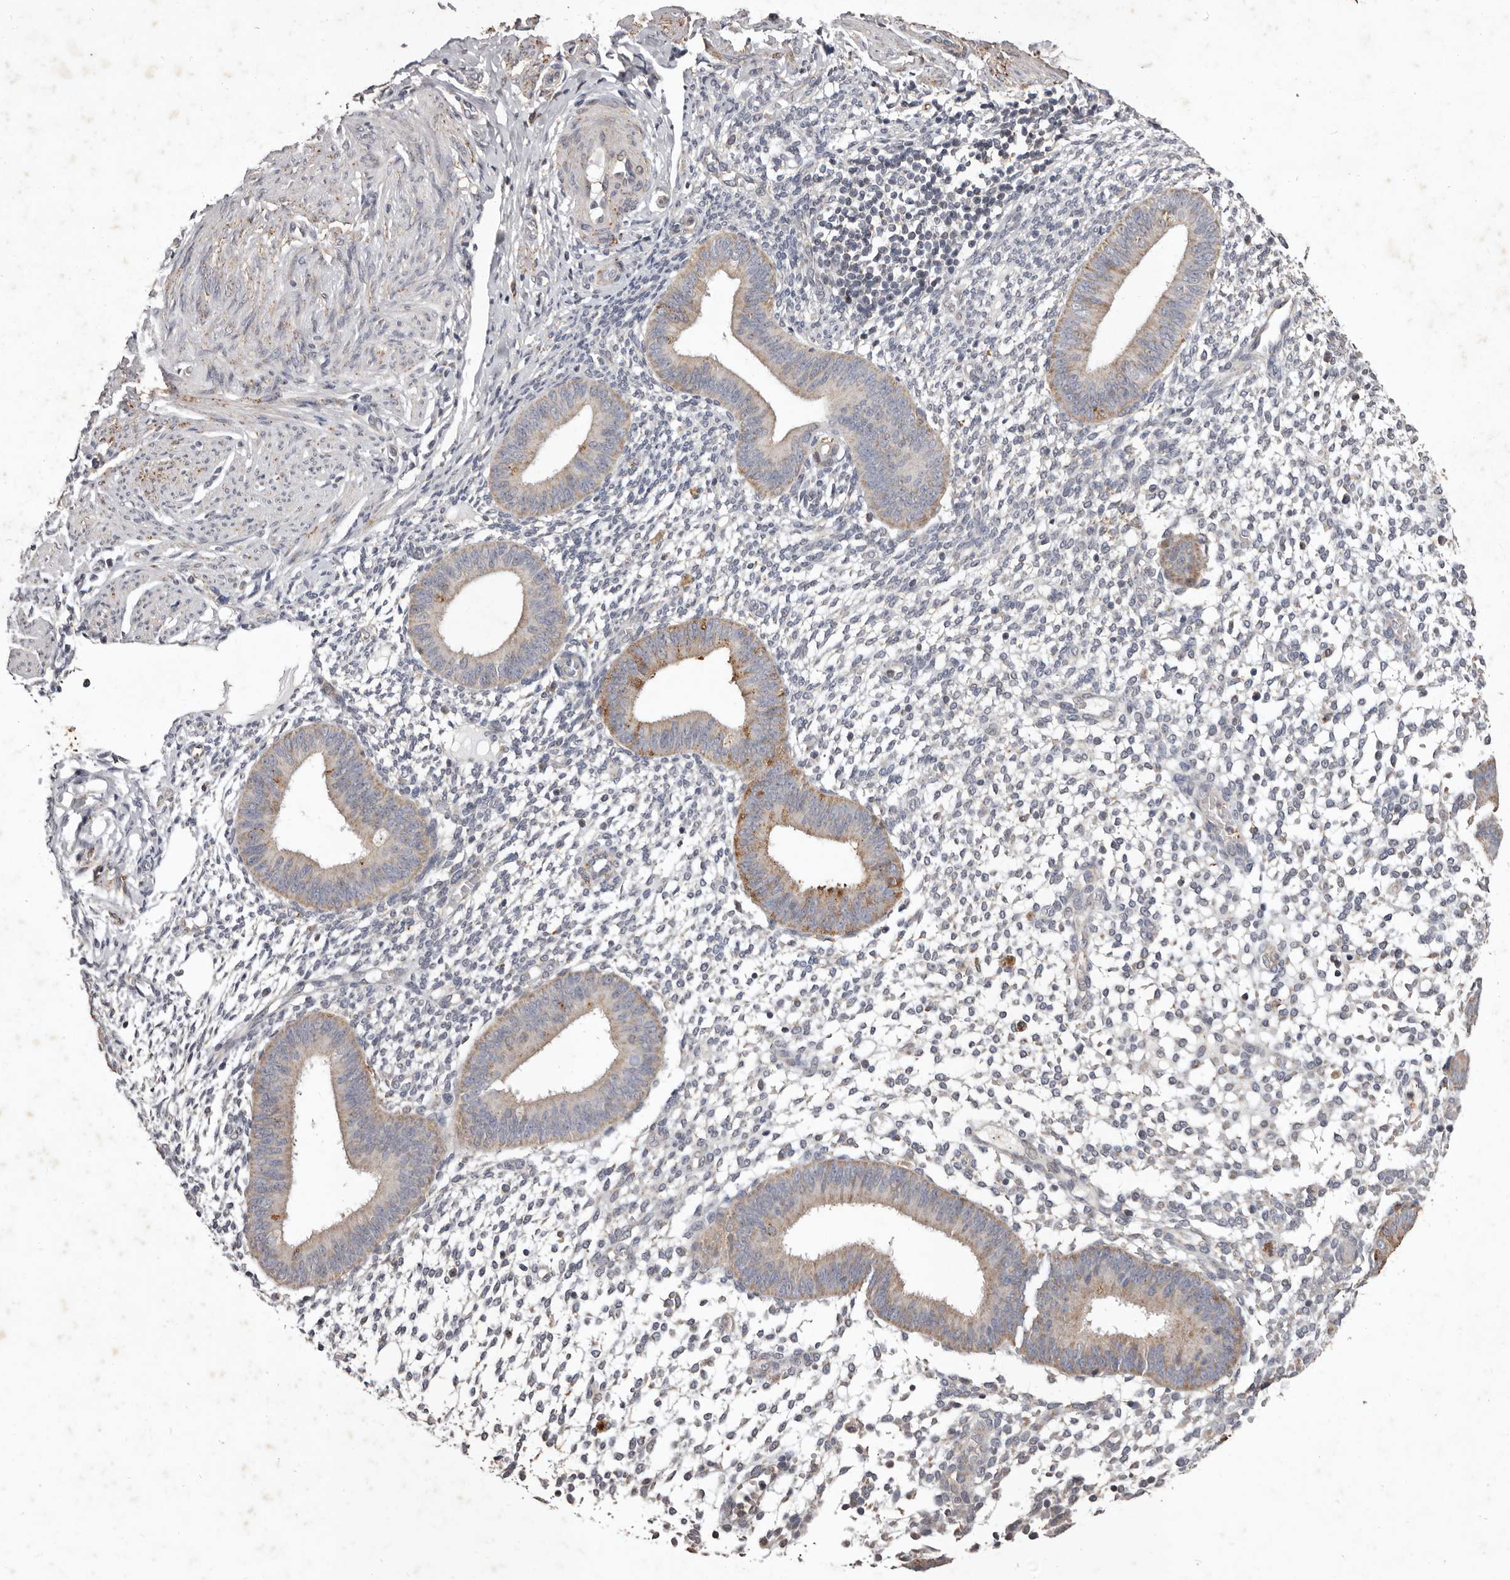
{"staining": {"intensity": "negative", "quantity": "none", "location": "none"}, "tissue": "endometrium", "cell_type": "Cells in endometrial stroma", "image_type": "normal", "snomed": [{"axis": "morphology", "description": "Normal tissue, NOS"}, {"axis": "topography", "description": "Uterus"}, {"axis": "topography", "description": "Endometrium"}], "caption": "IHC micrograph of benign endometrium: human endometrium stained with DAB (3,3'-diaminobenzidine) shows no significant protein expression in cells in endometrial stroma.", "gene": "CXCL14", "patient": {"sex": "female", "age": 48}}